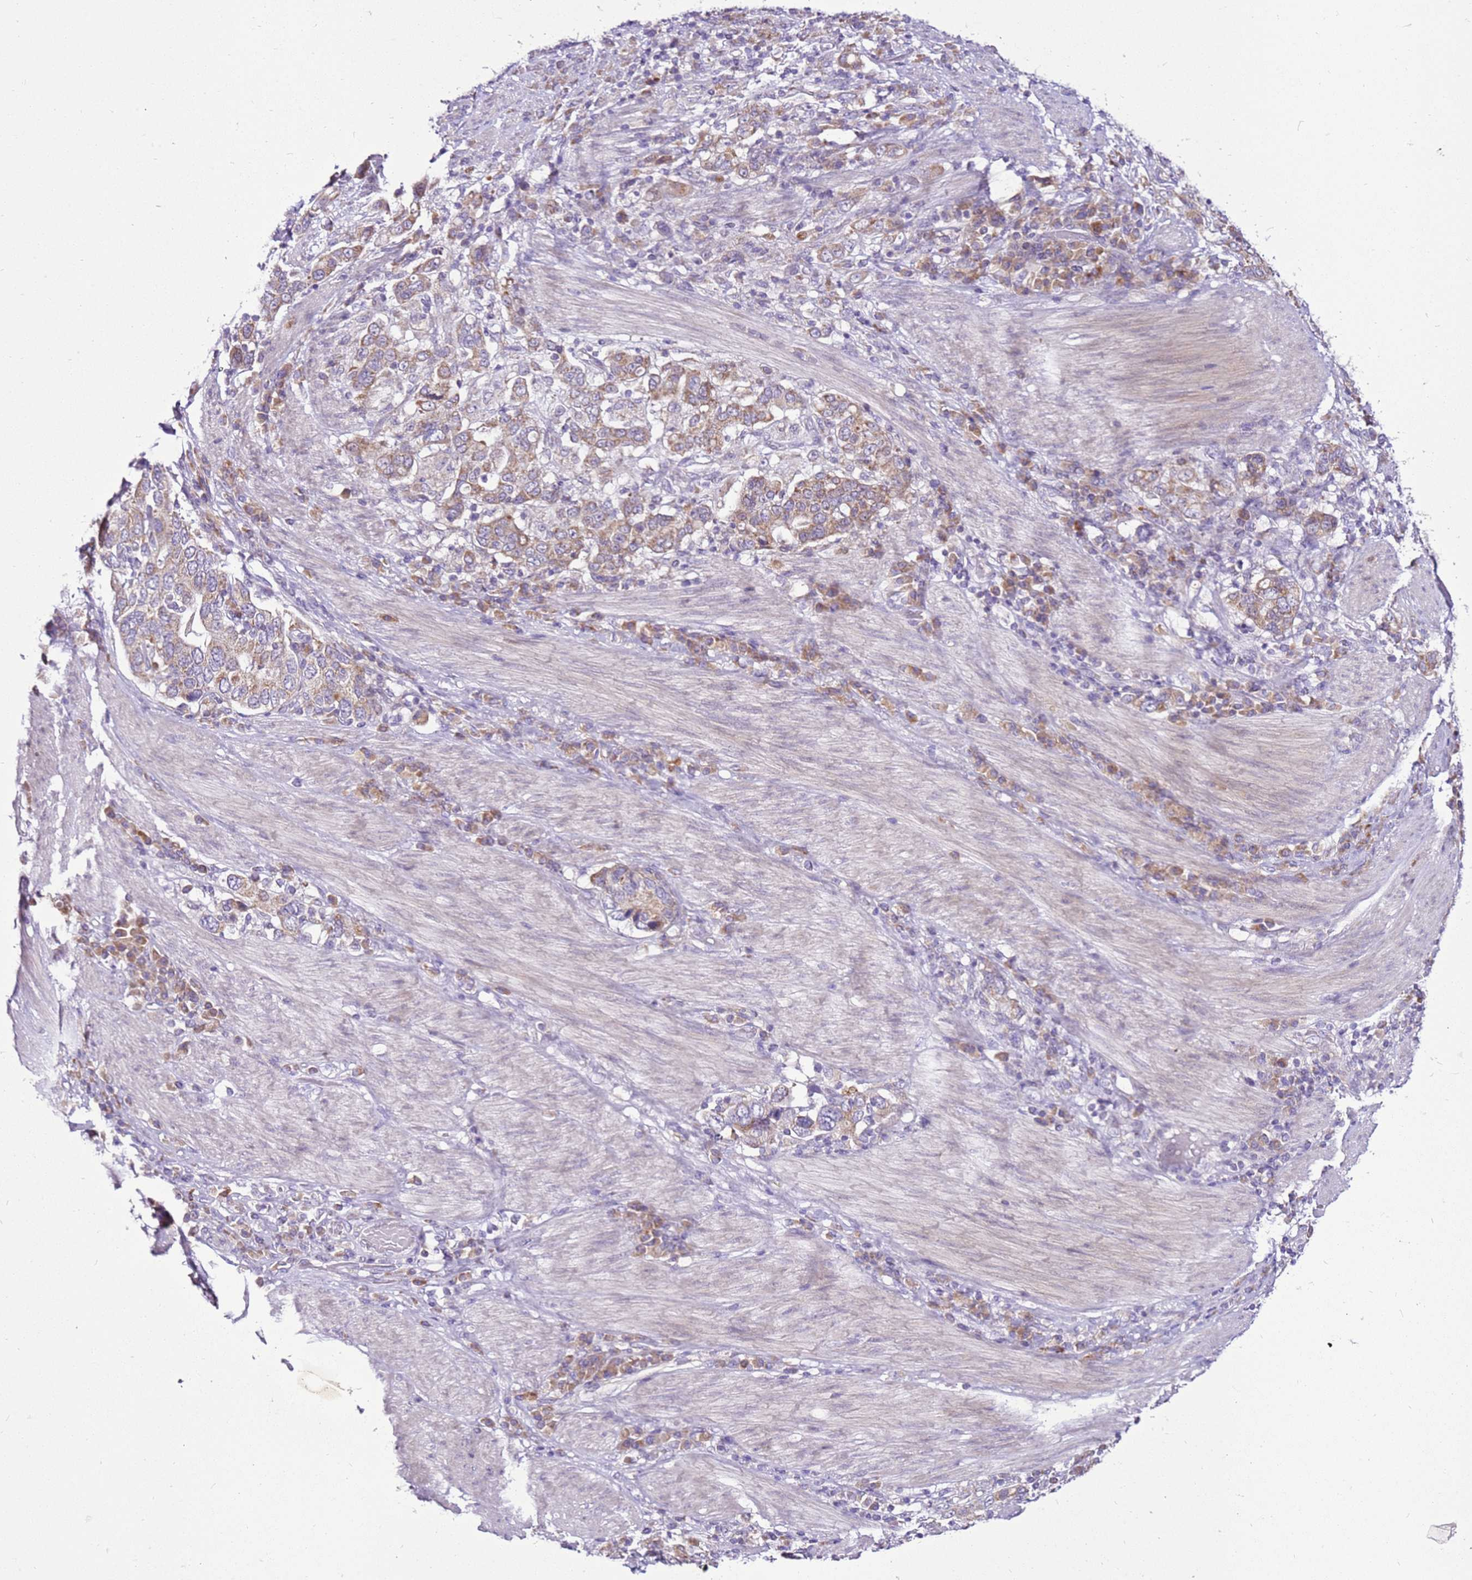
{"staining": {"intensity": "moderate", "quantity": ">75%", "location": "cytoplasmic/membranous"}, "tissue": "stomach cancer", "cell_type": "Tumor cells", "image_type": "cancer", "snomed": [{"axis": "morphology", "description": "Adenocarcinoma, NOS"}, {"axis": "topography", "description": "Stomach, upper"}, {"axis": "topography", "description": "Stomach"}], "caption": "IHC (DAB (3,3'-diaminobenzidine)) staining of human stomach cancer (adenocarcinoma) reveals moderate cytoplasmic/membranous protein expression in approximately >75% of tumor cells.", "gene": "MRPL36", "patient": {"sex": "male", "age": 62}}